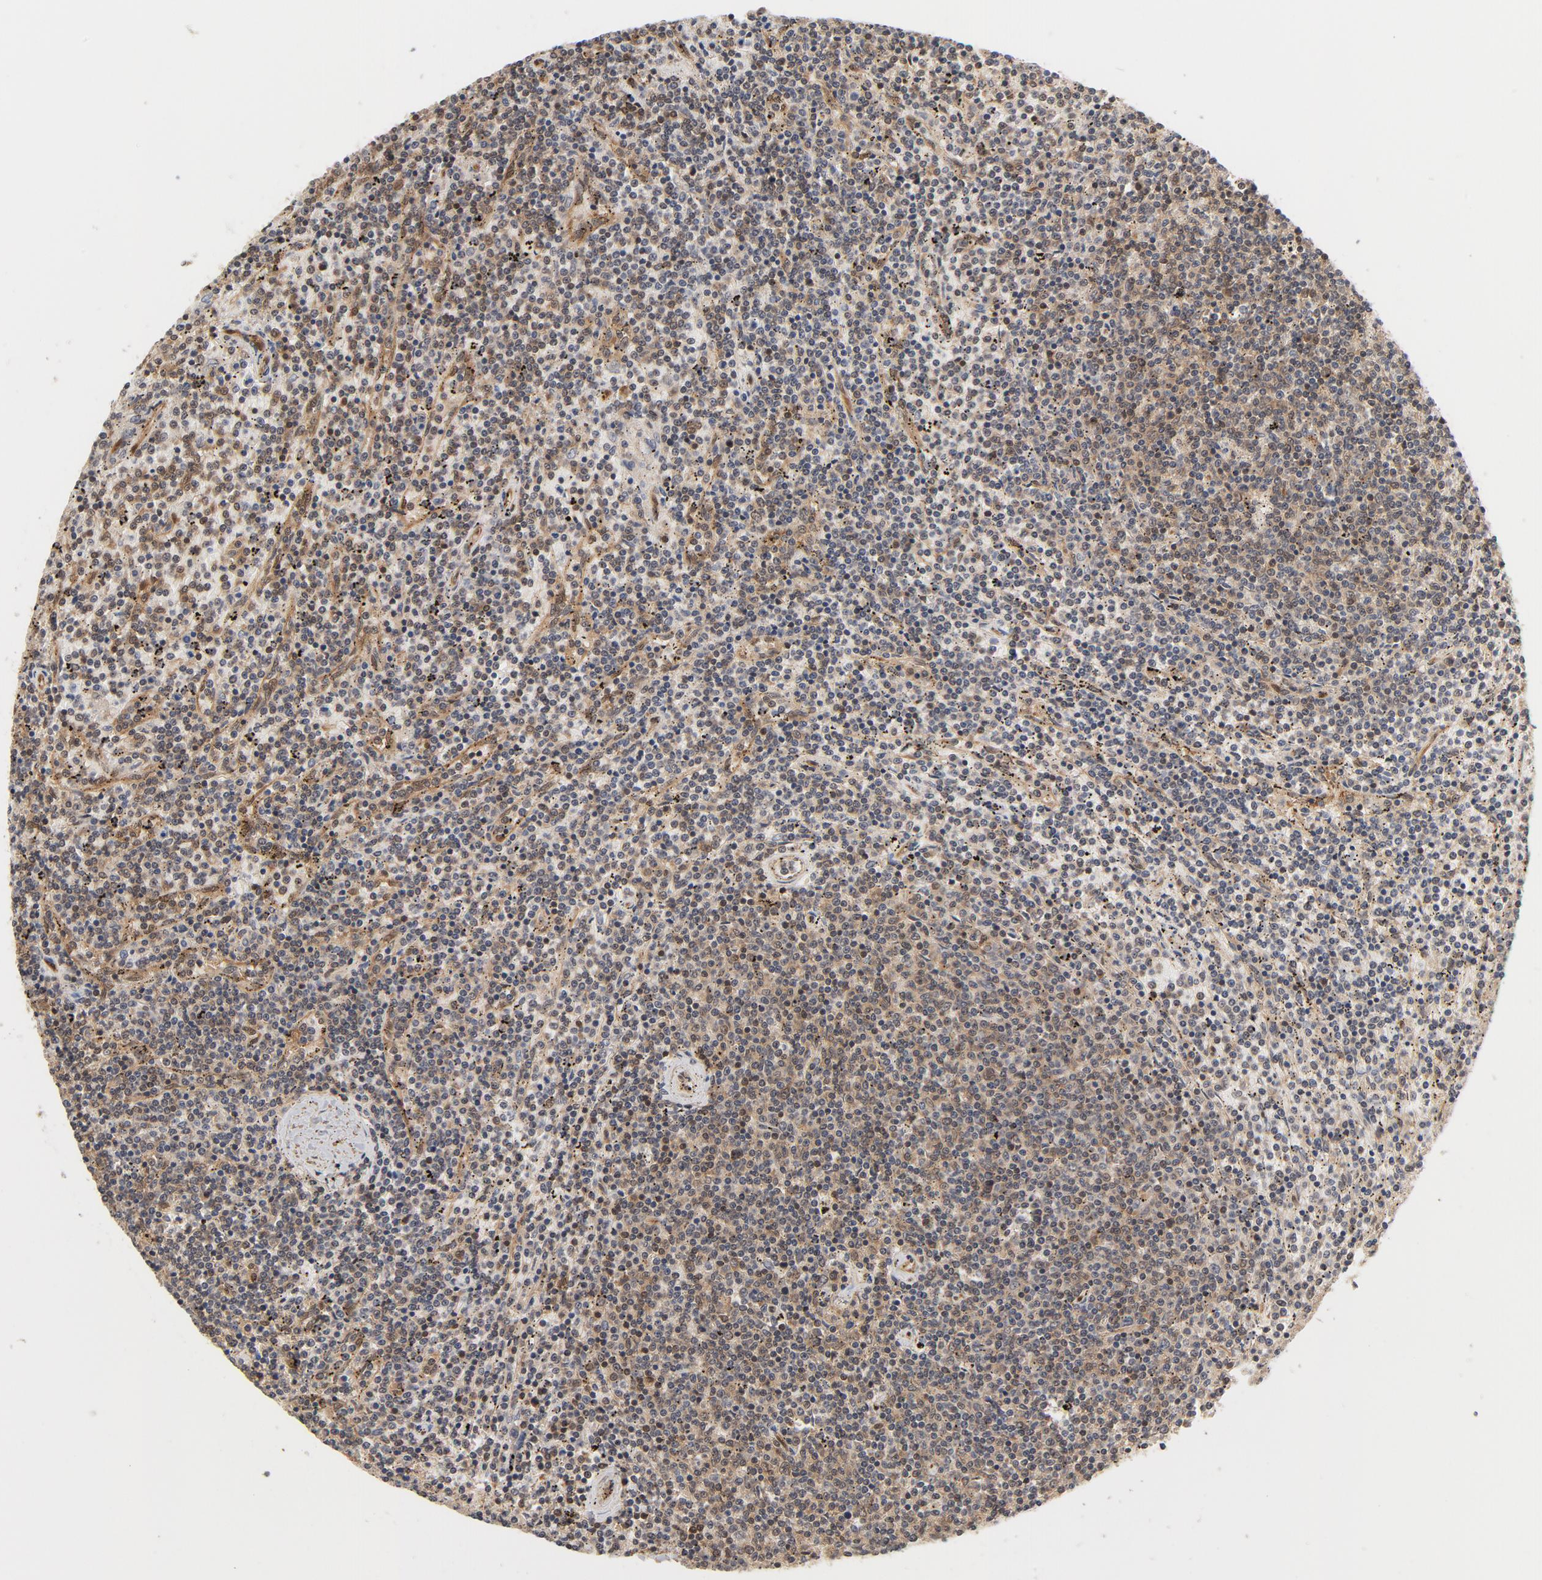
{"staining": {"intensity": "moderate", "quantity": "25%-75%", "location": "cytoplasmic/membranous,nuclear"}, "tissue": "lymphoma", "cell_type": "Tumor cells", "image_type": "cancer", "snomed": [{"axis": "morphology", "description": "Malignant lymphoma, non-Hodgkin's type, Low grade"}, {"axis": "topography", "description": "Spleen"}], "caption": "This image shows immunohistochemistry (IHC) staining of malignant lymphoma, non-Hodgkin's type (low-grade), with medium moderate cytoplasmic/membranous and nuclear staining in about 25%-75% of tumor cells.", "gene": "CDC37", "patient": {"sex": "female", "age": 50}}